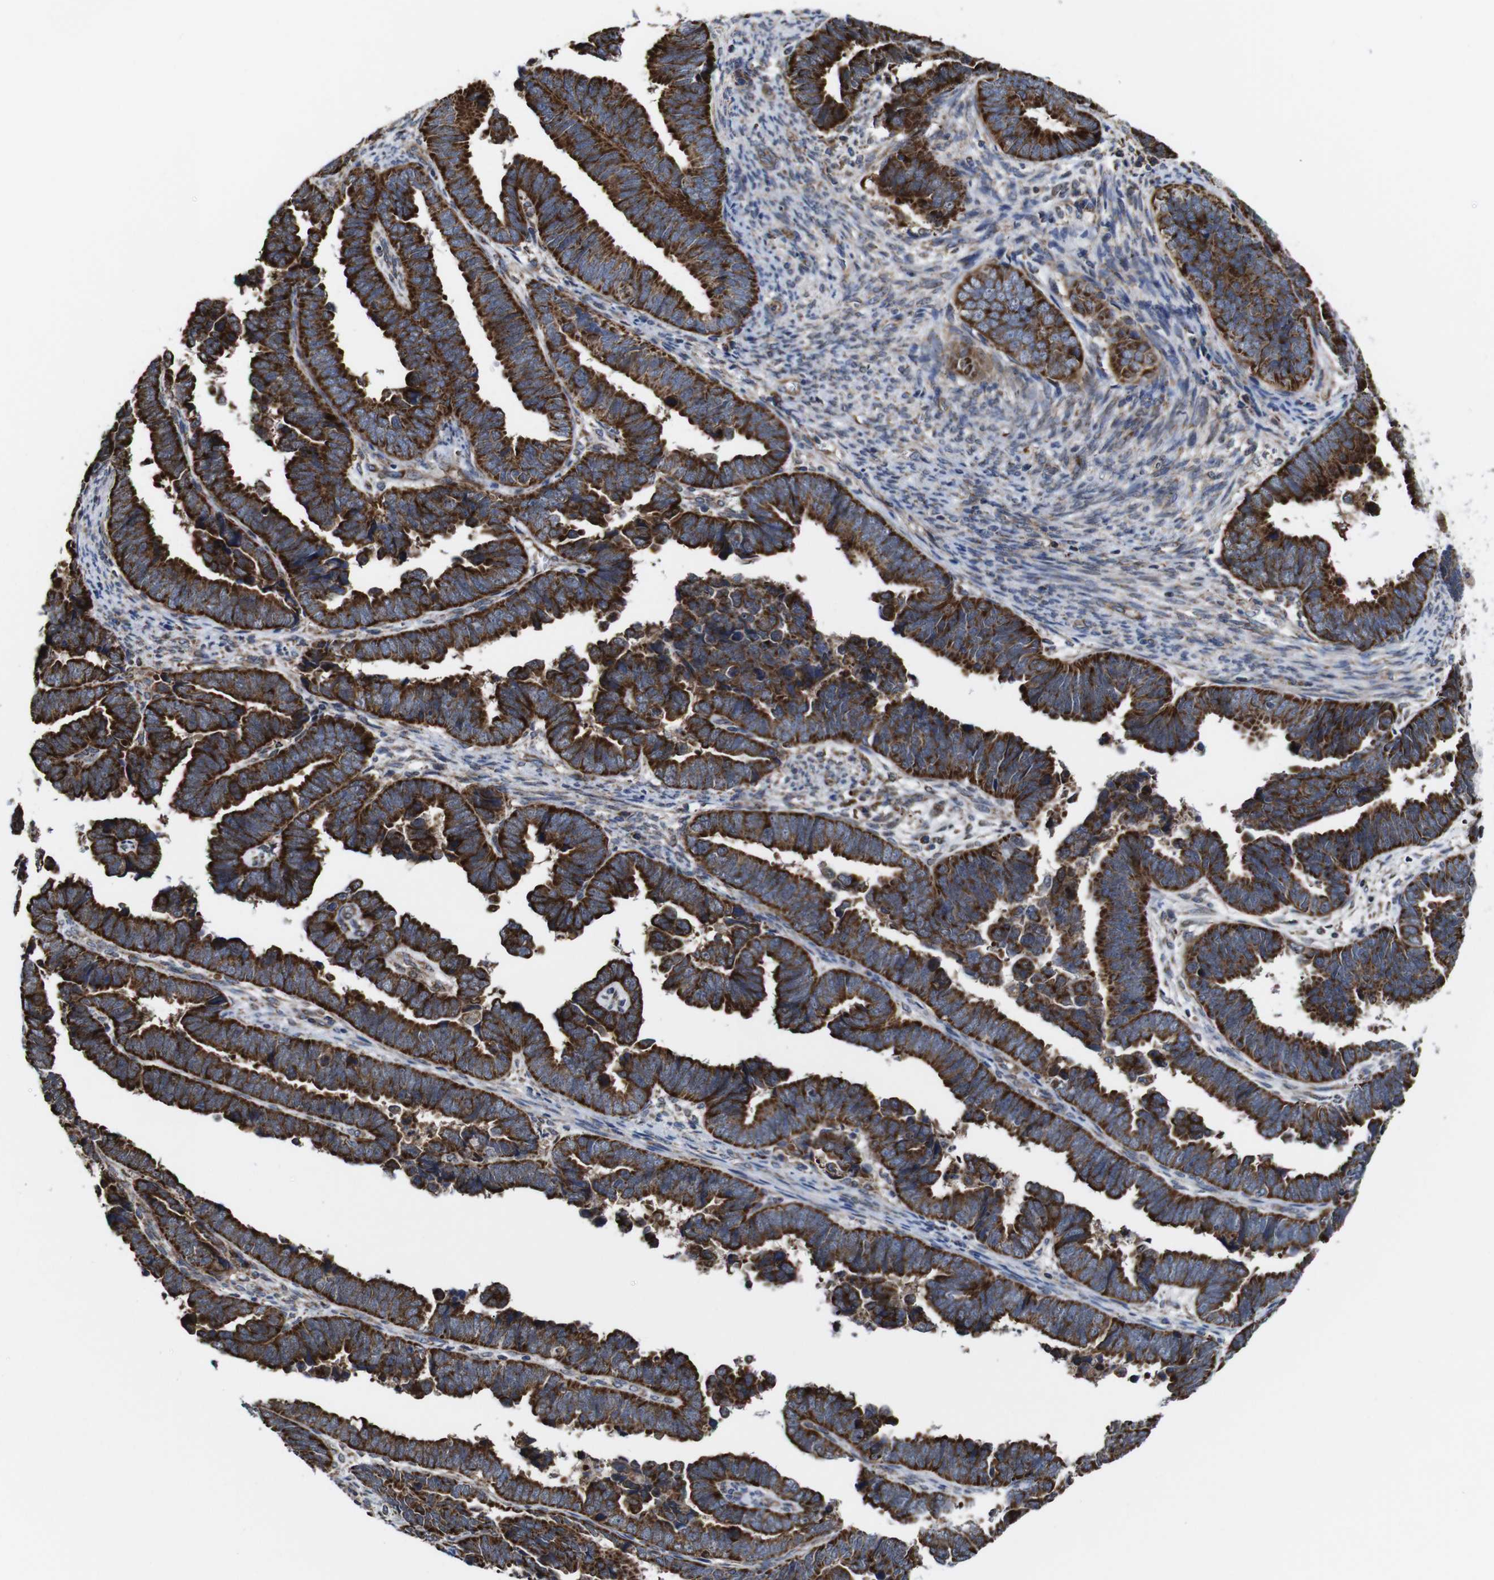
{"staining": {"intensity": "strong", "quantity": ">75%", "location": "cytoplasmic/membranous"}, "tissue": "endometrial cancer", "cell_type": "Tumor cells", "image_type": "cancer", "snomed": [{"axis": "morphology", "description": "Adenocarcinoma, NOS"}, {"axis": "topography", "description": "Endometrium"}], "caption": "Endometrial cancer (adenocarcinoma) tissue demonstrates strong cytoplasmic/membranous staining in about >75% of tumor cells, visualized by immunohistochemistry.", "gene": "C17orf80", "patient": {"sex": "female", "age": 75}}